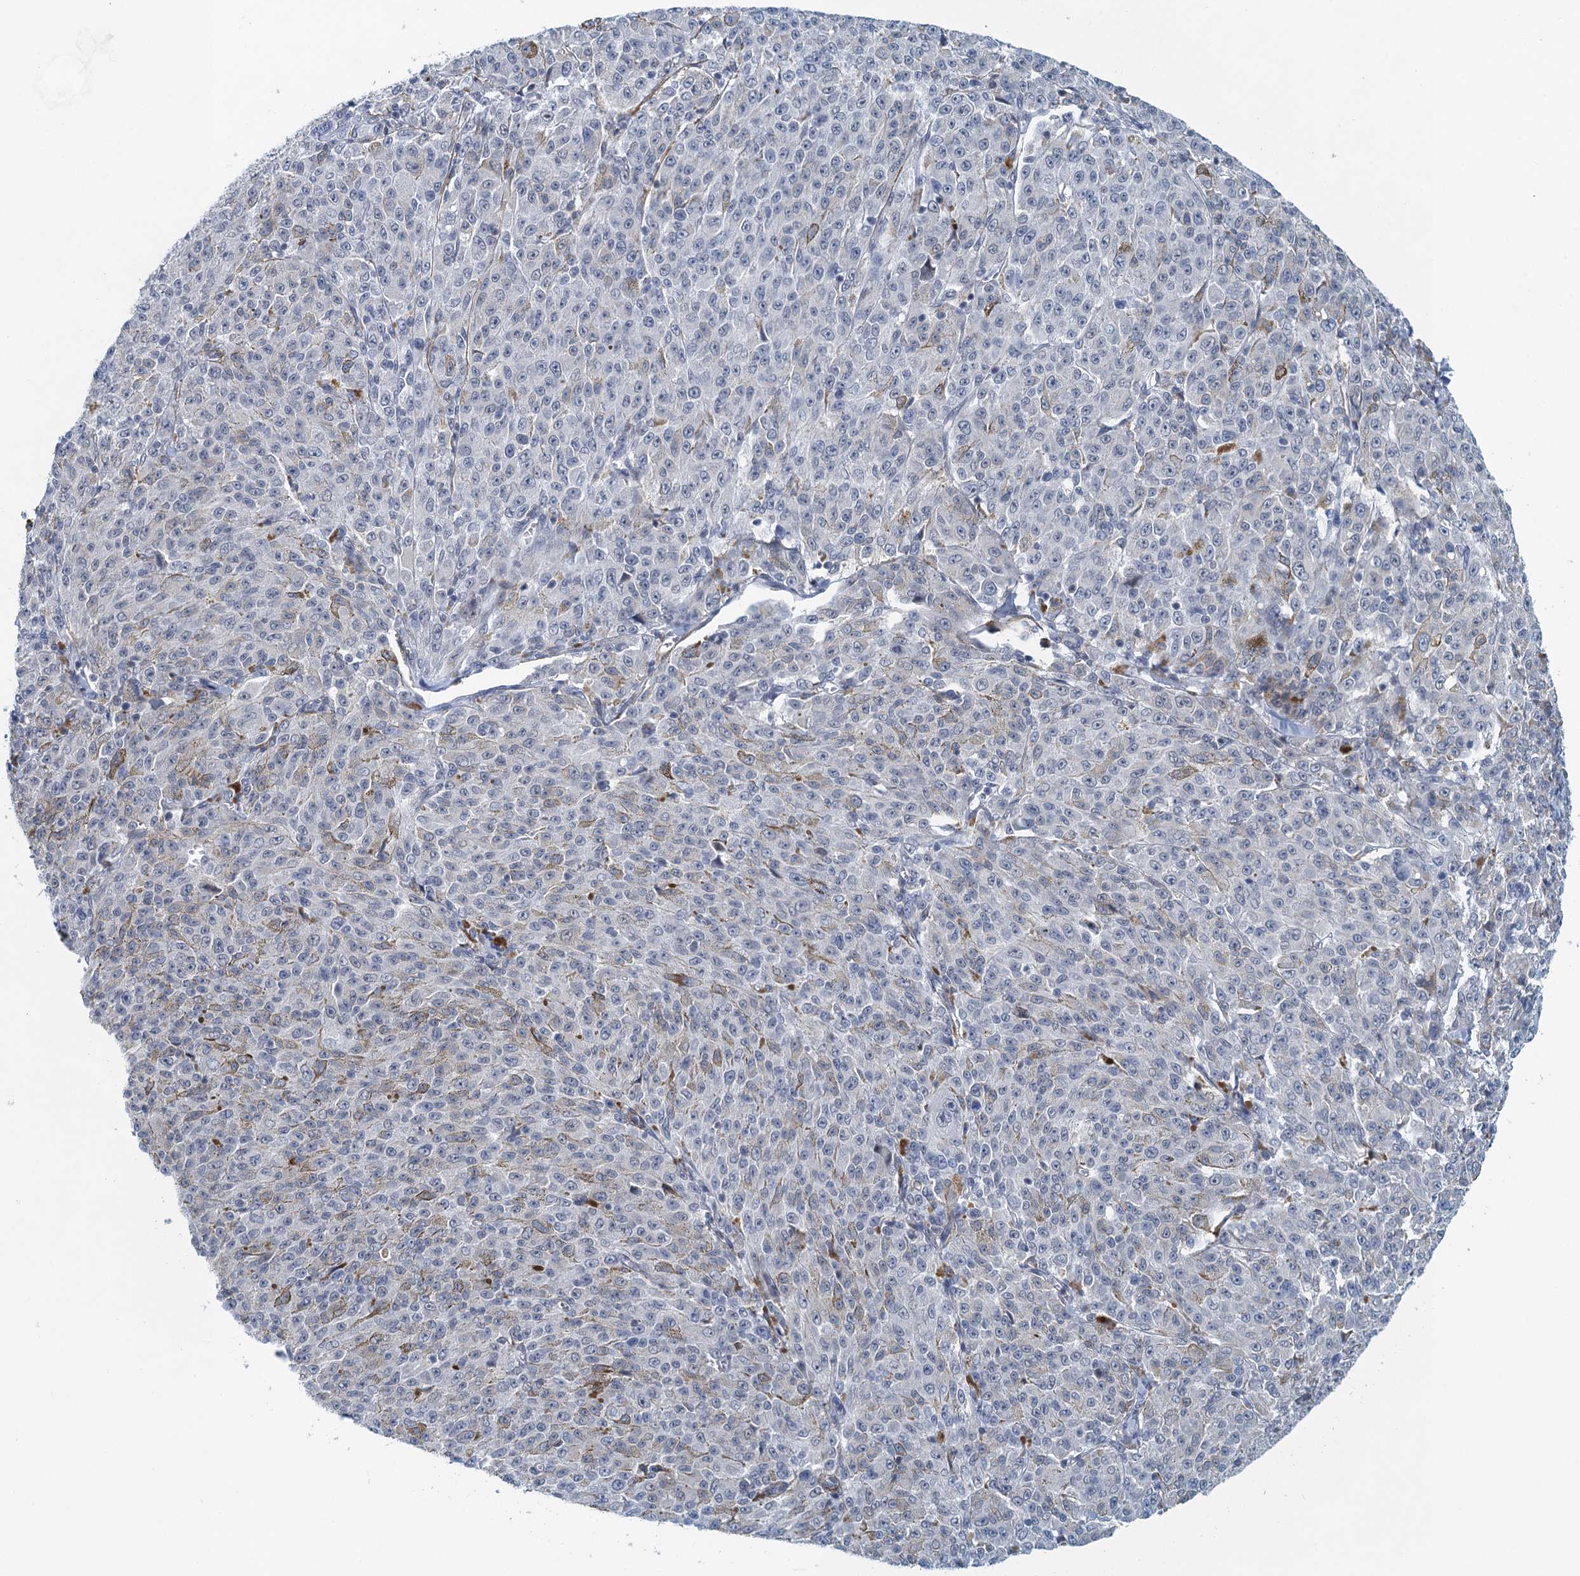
{"staining": {"intensity": "negative", "quantity": "none", "location": "none"}, "tissue": "melanoma", "cell_type": "Tumor cells", "image_type": "cancer", "snomed": [{"axis": "morphology", "description": "Malignant melanoma, NOS"}, {"axis": "topography", "description": "Skin"}], "caption": "Tumor cells are negative for protein expression in human malignant melanoma.", "gene": "ALG2", "patient": {"sex": "female", "age": 52}}